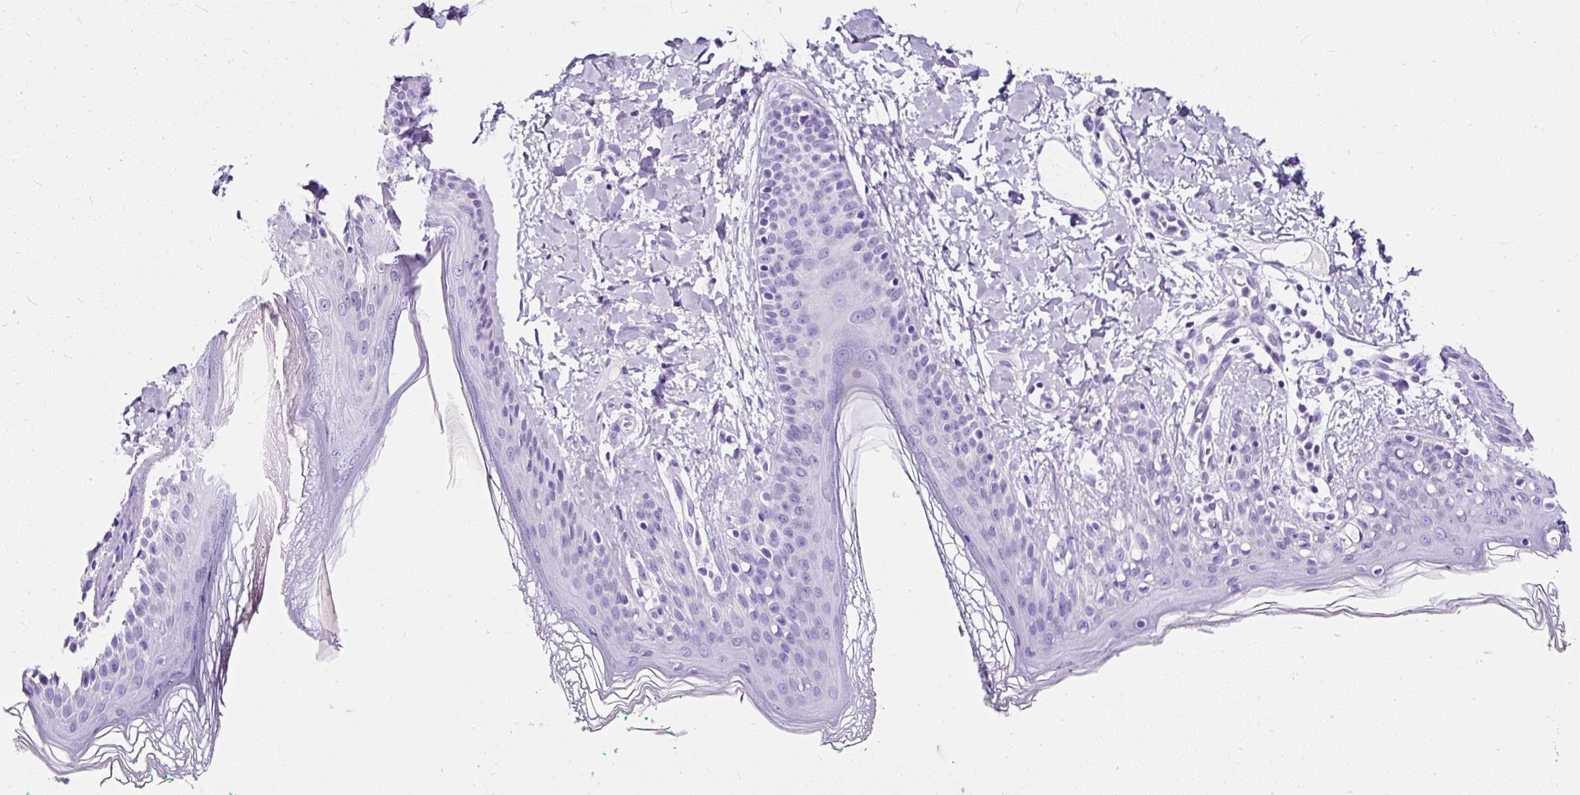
{"staining": {"intensity": "negative", "quantity": "none", "location": "none"}, "tissue": "skin", "cell_type": "Fibroblasts", "image_type": "normal", "snomed": [{"axis": "morphology", "description": "Normal tissue, NOS"}, {"axis": "topography", "description": "Skin"}], "caption": "Protein analysis of unremarkable skin demonstrates no significant staining in fibroblasts.", "gene": "NTS", "patient": {"sex": "male", "age": 16}}